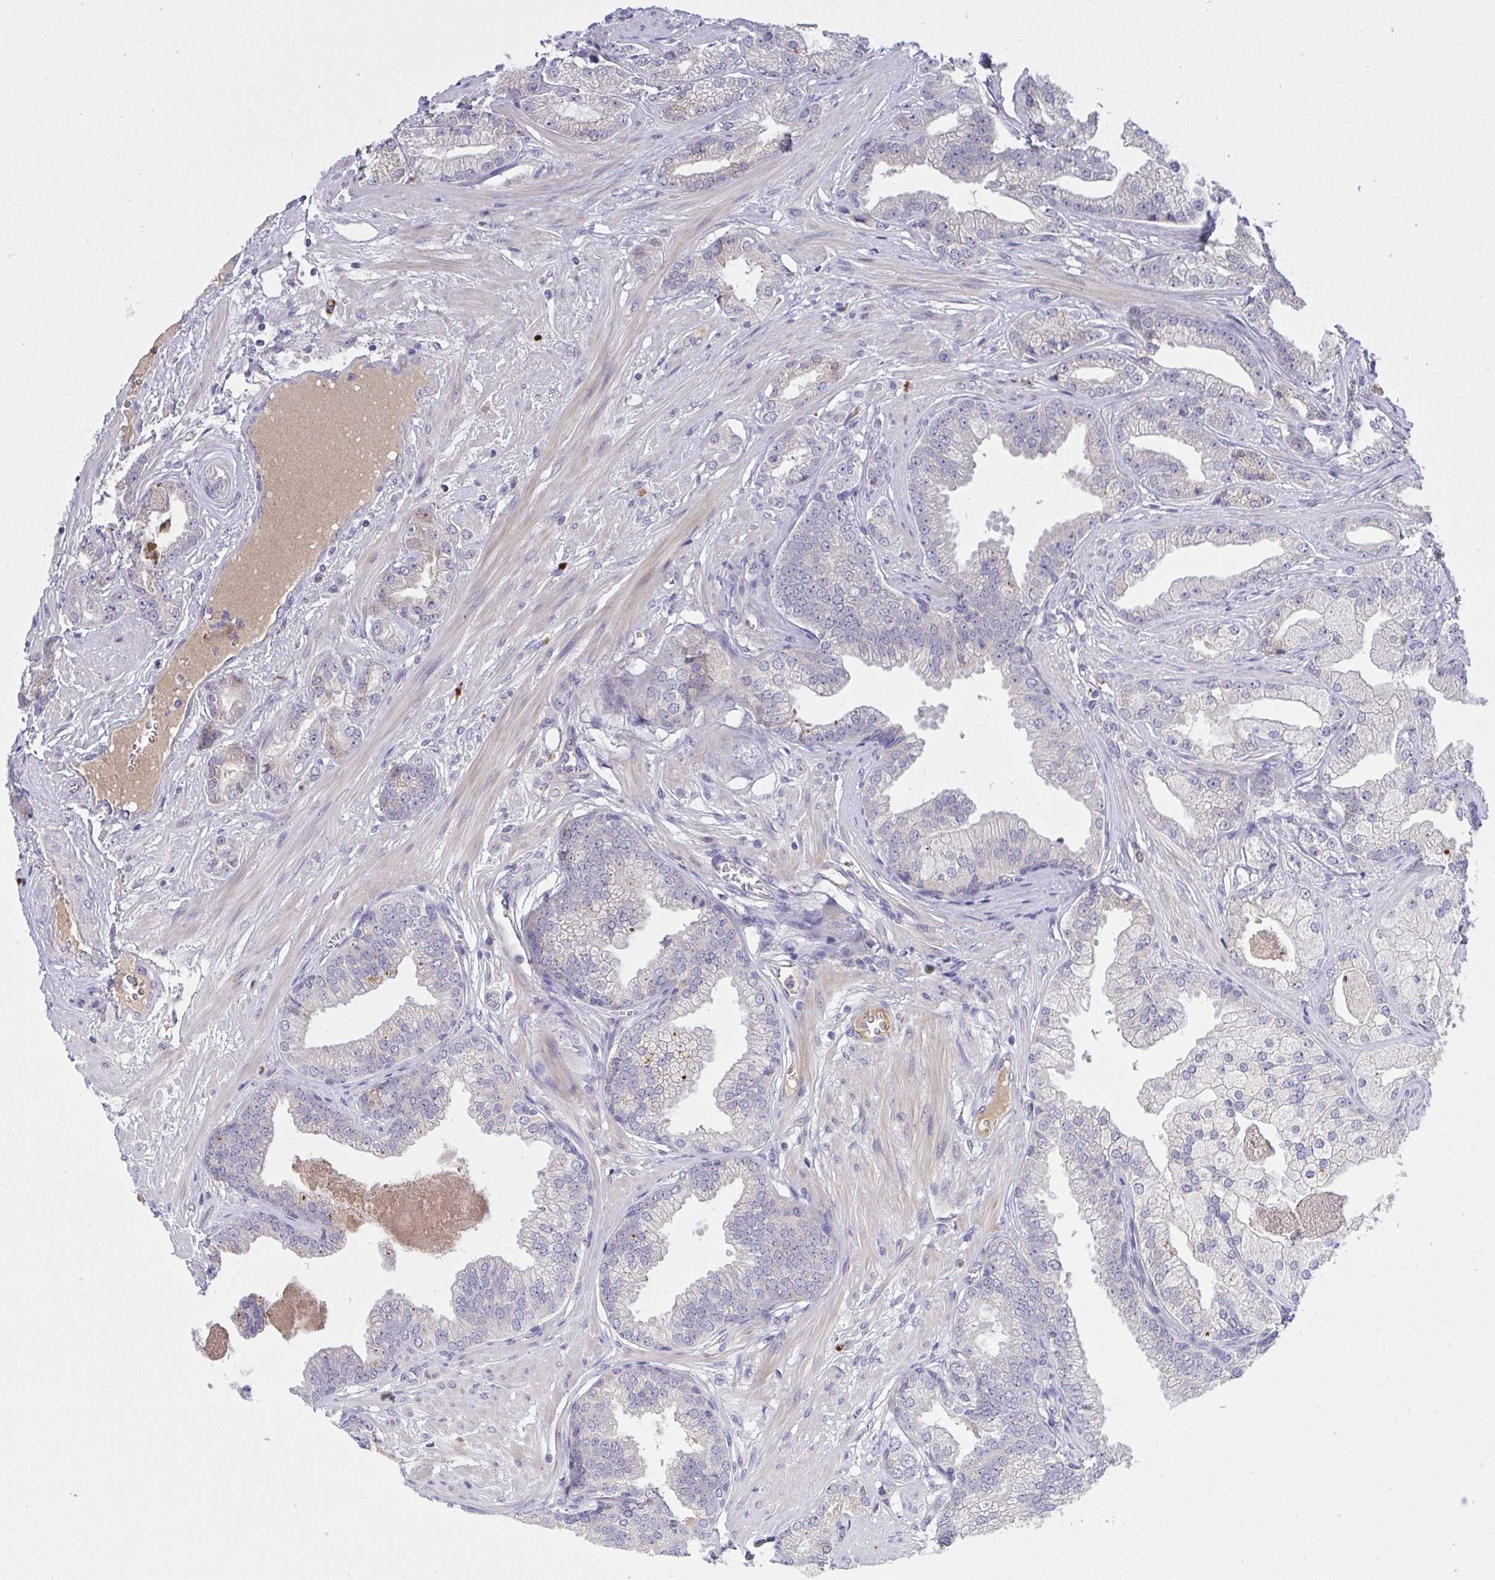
{"staining": {"intensity": "negative", "quantity": "none", "location": "none"}, "tissue": "prostate cancer", "cell_type": "Tumor cells", "image_type": "cancer", "snomed": [{"axis": "morphology", "description": "Adenocarcinoma, Low grade"}, {"axis": "topography", "description": "Prostate"}], "caption": "Prostate adenocarcinoma (low-grade) was stained to show a protein in brown. There is no significant positivity in tumor cells. (DAB (3,3'-diaminobenzidine) immunohistochemistry visualized using brightfield microscopy, high magnification).", "gene": "ZNF581", "patient": {"sex": "male", "age": 61}}